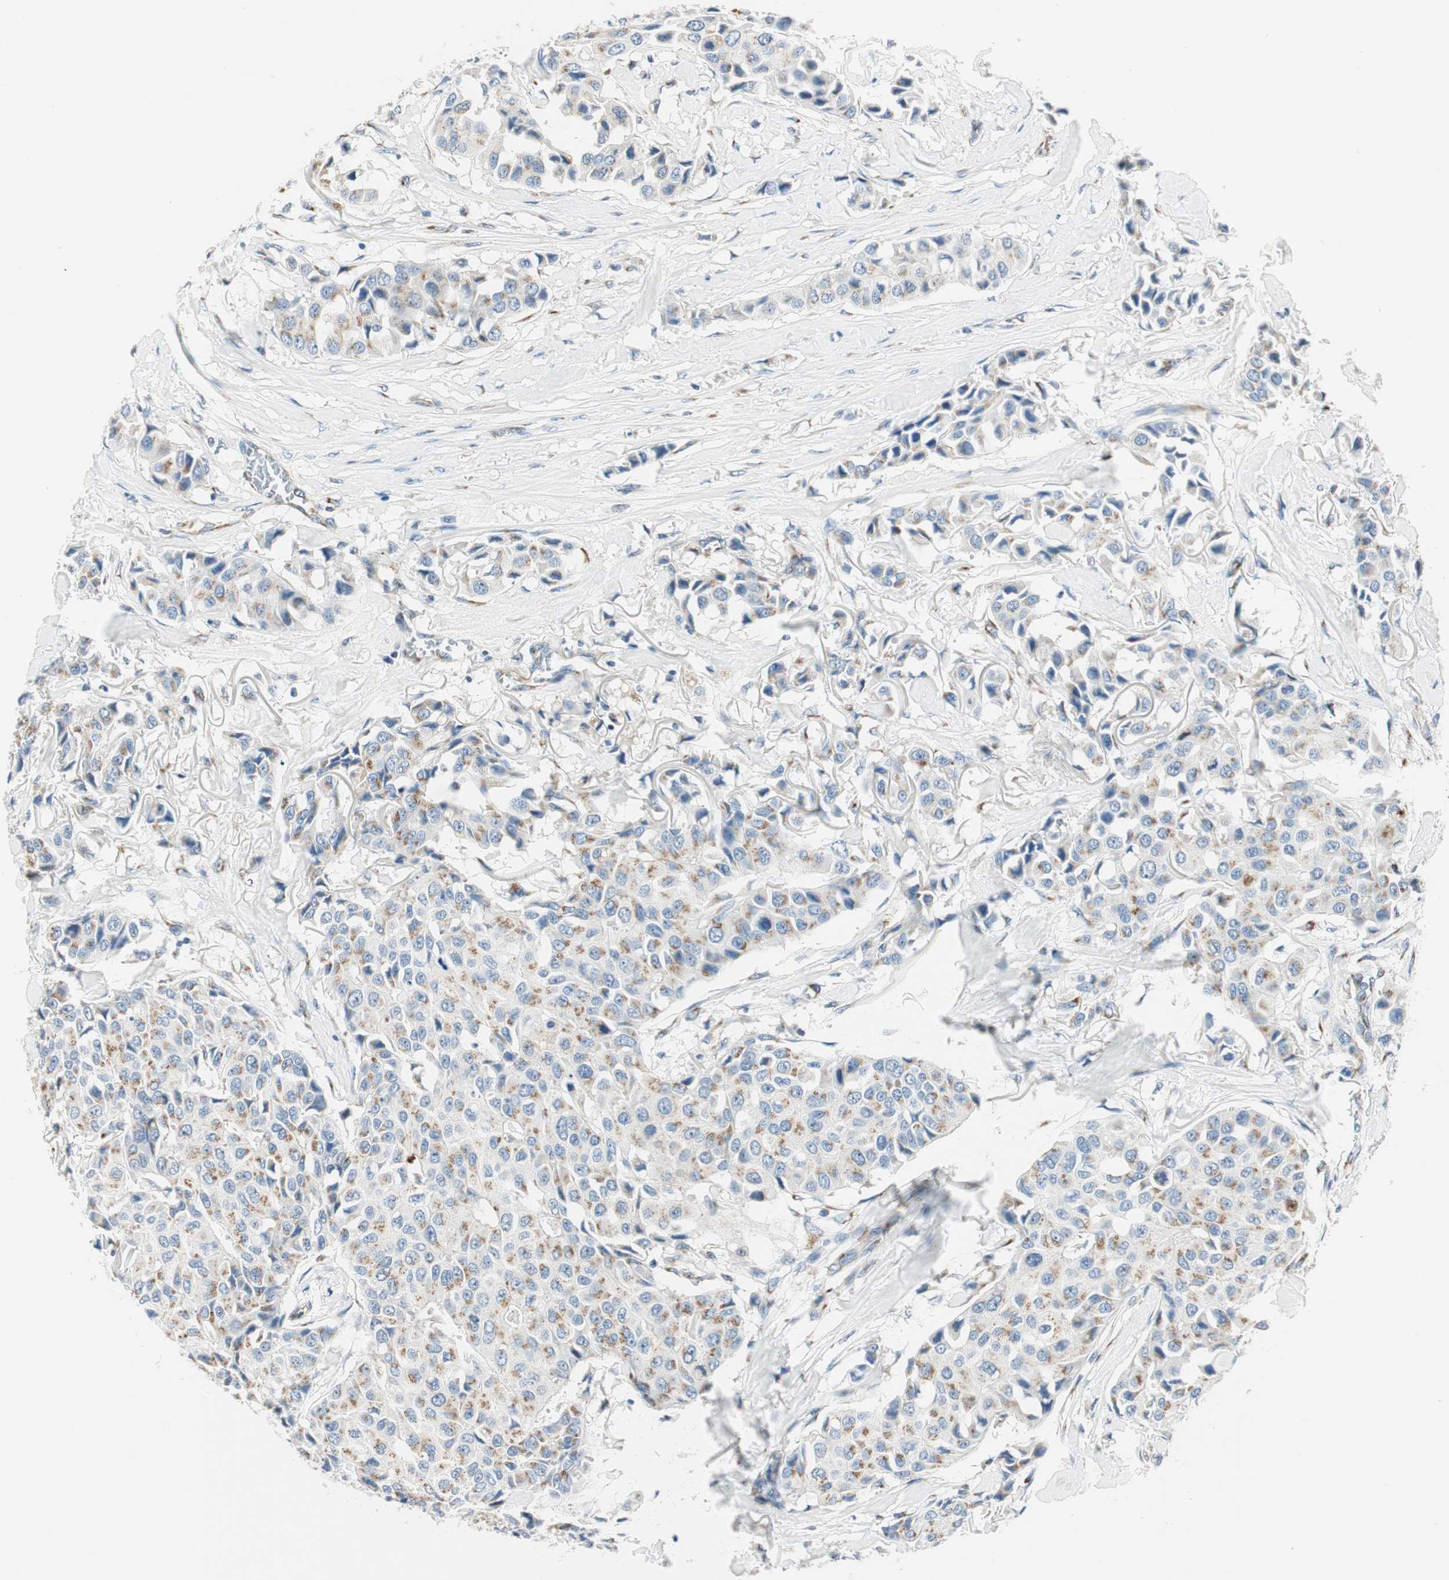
{"staining": {"intensity": "moderate", "quantity": "25%-75%", "location": "cytoplasmic/membranous"}, "tissue": "breast cancer", "cell_type": "Tumor cells", "image_type": "cancer", "snomed": [{"axis": "morphology", "description": "Duct carcinoma"}, {"axis": "topography", "description": "Breast"}], "caption": "Protein staining of breast infiltrating ductal carcinoma tissue demonstrates moderate cytoplasmic/membranous positivity in about 25%-75% of tumor cells. (DAB (3,3'-diaminobenzidine) IHC, brown staining for protein, blue staining for nuclei).", "gene": "TMF1", "patient": {"sex": "female", "age": 80}}